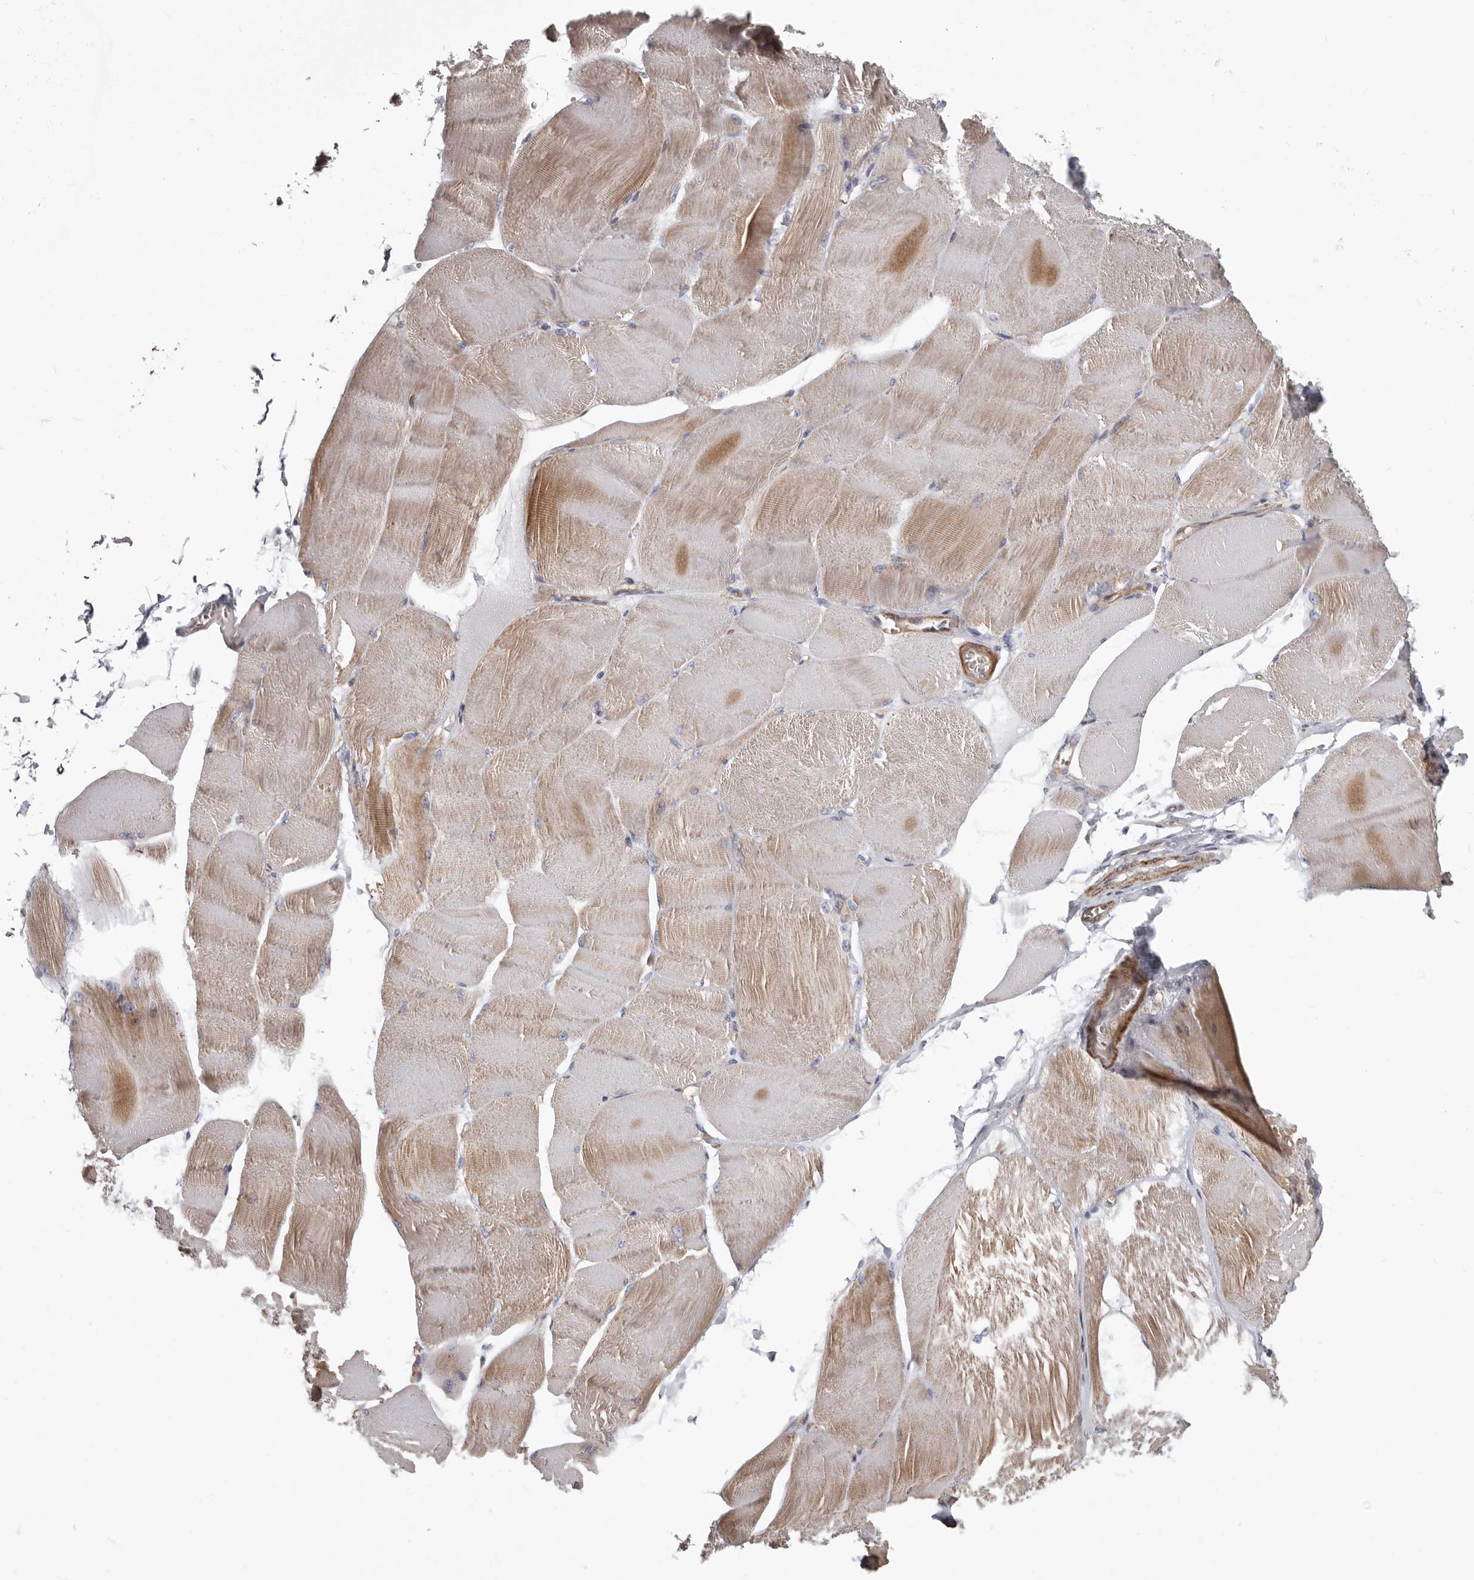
{"staining": {"intensity": "moderate", "quantity": "<25%", "location": "cytoplasmic/membranous"}, "tissue": "skeletal muscle", "cell_type": "Myocytes", "image_type": "normal", "snomed": [{"axis": "morphology", "description": "Normal tissue, NOS"}, {"axis": "morphology", "description": "Basal cell carcinoma"}, {"axis": "topography", "description": "Skeletal muscle"}], "caption": "Immunohistochemistry (IHC) of unremarkable human skeletal muscle exhibits low levels of moderate cytoplasmic/membranous staining in about <25% of myocytes.", "gene": "ADGRL4", "patient": {"sex": "female", "age": 64}}